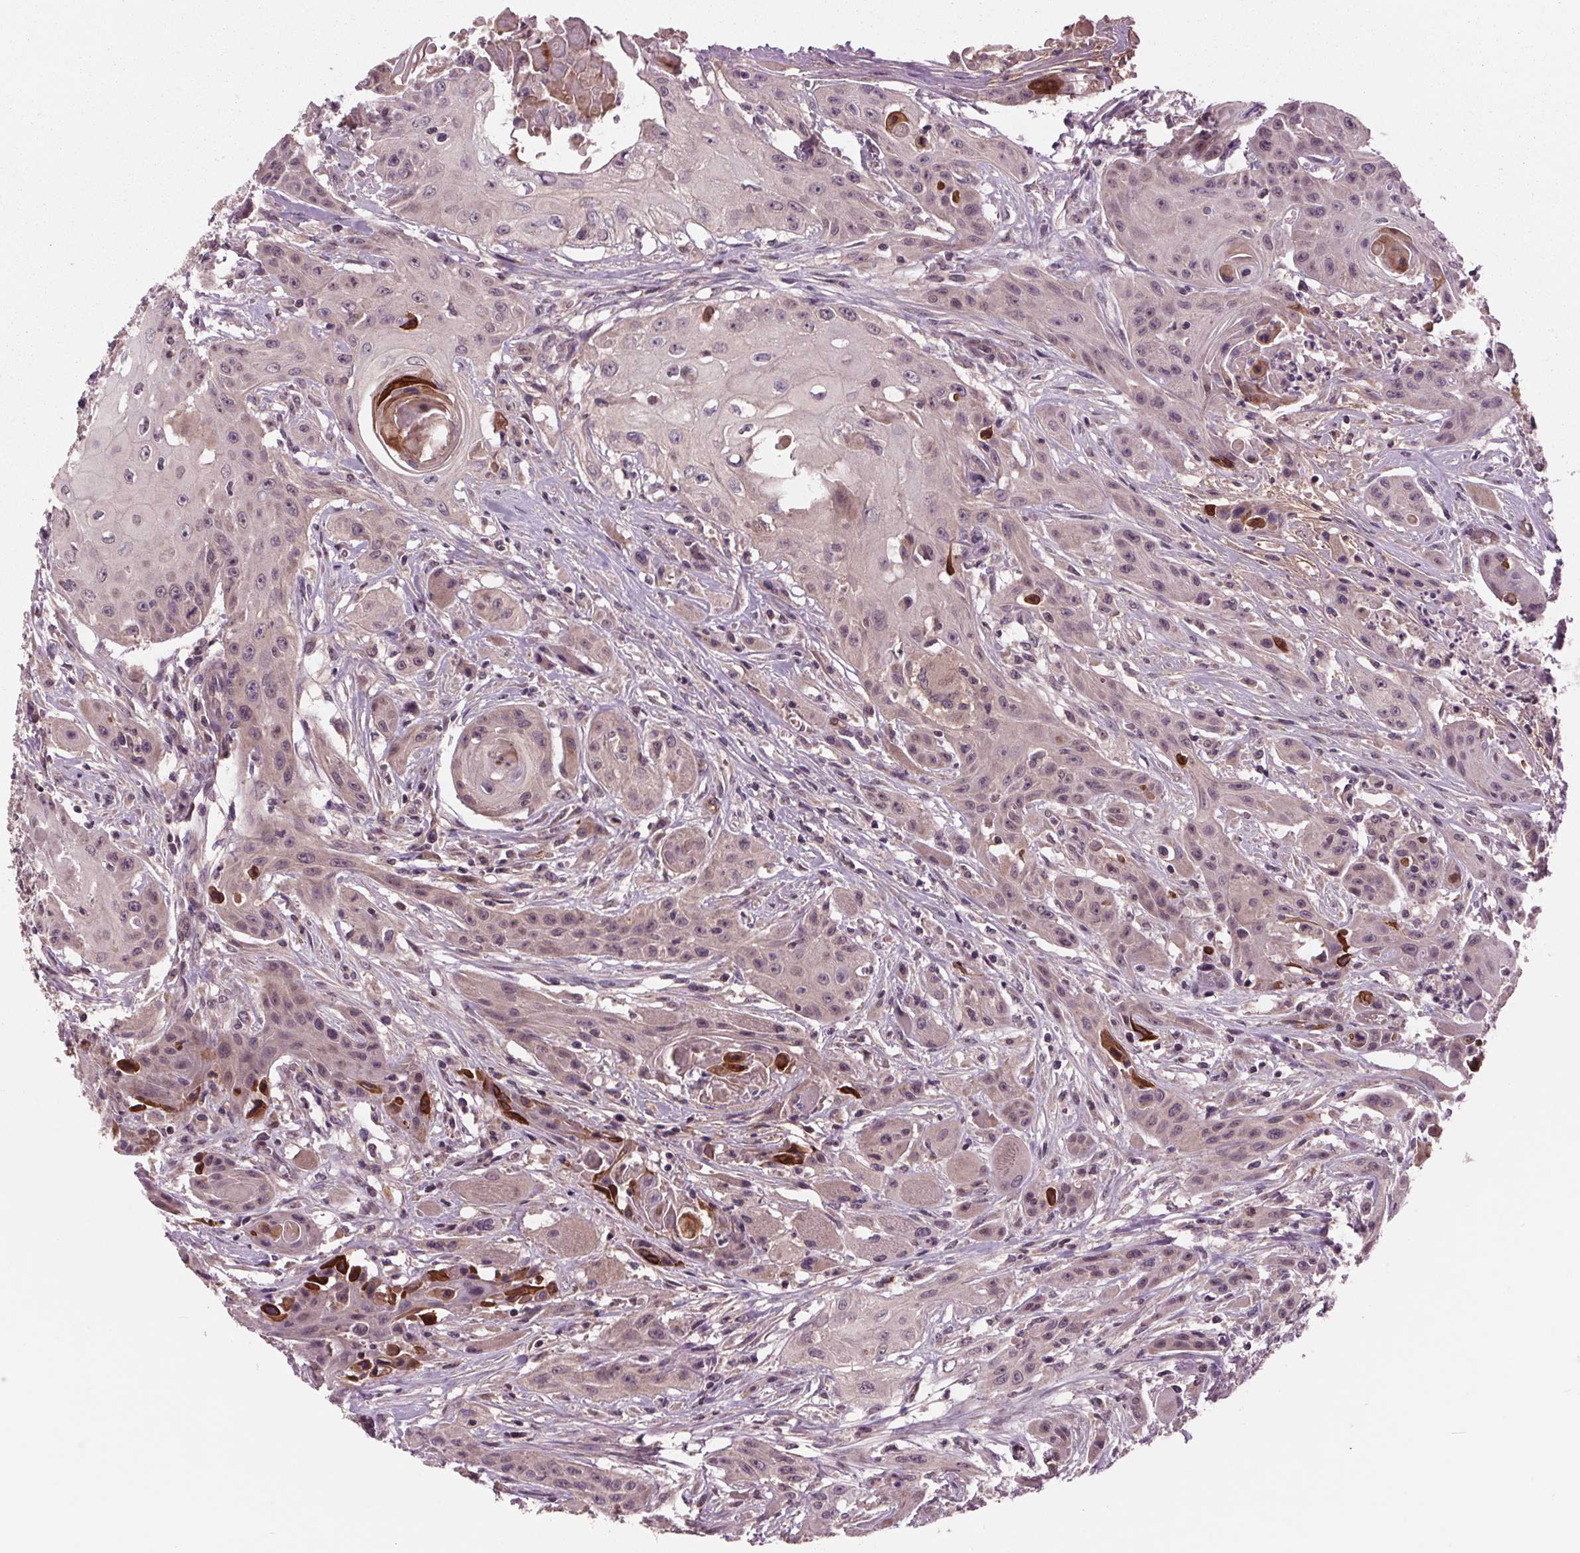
{"staining": {"intensity": "moderate", "quantity": "<25%", "location": "cytoplasmic/membranous"}, "tissue": "head and neck cancer", "cell_type": "Tumor cells", "image_type": "cancer", "snomed": [{"axis": "morphology", "description": "Squamous cell carcinoma, NOS"}, {"axis": "topography", "description": "Oral tissue"}, {"axis": "topography", "description": "Head-Neck"}, {"axis": "topography", "description": "Neck, NOS"}], "caption": "A brown stain highlights moderate cytoplasmic/membranous expression of a protein in human squamous cell carcinoma (head and neck) tumor cells.", "gene": "MAPK8", "patient": {"sex": "female", "age": 55}}